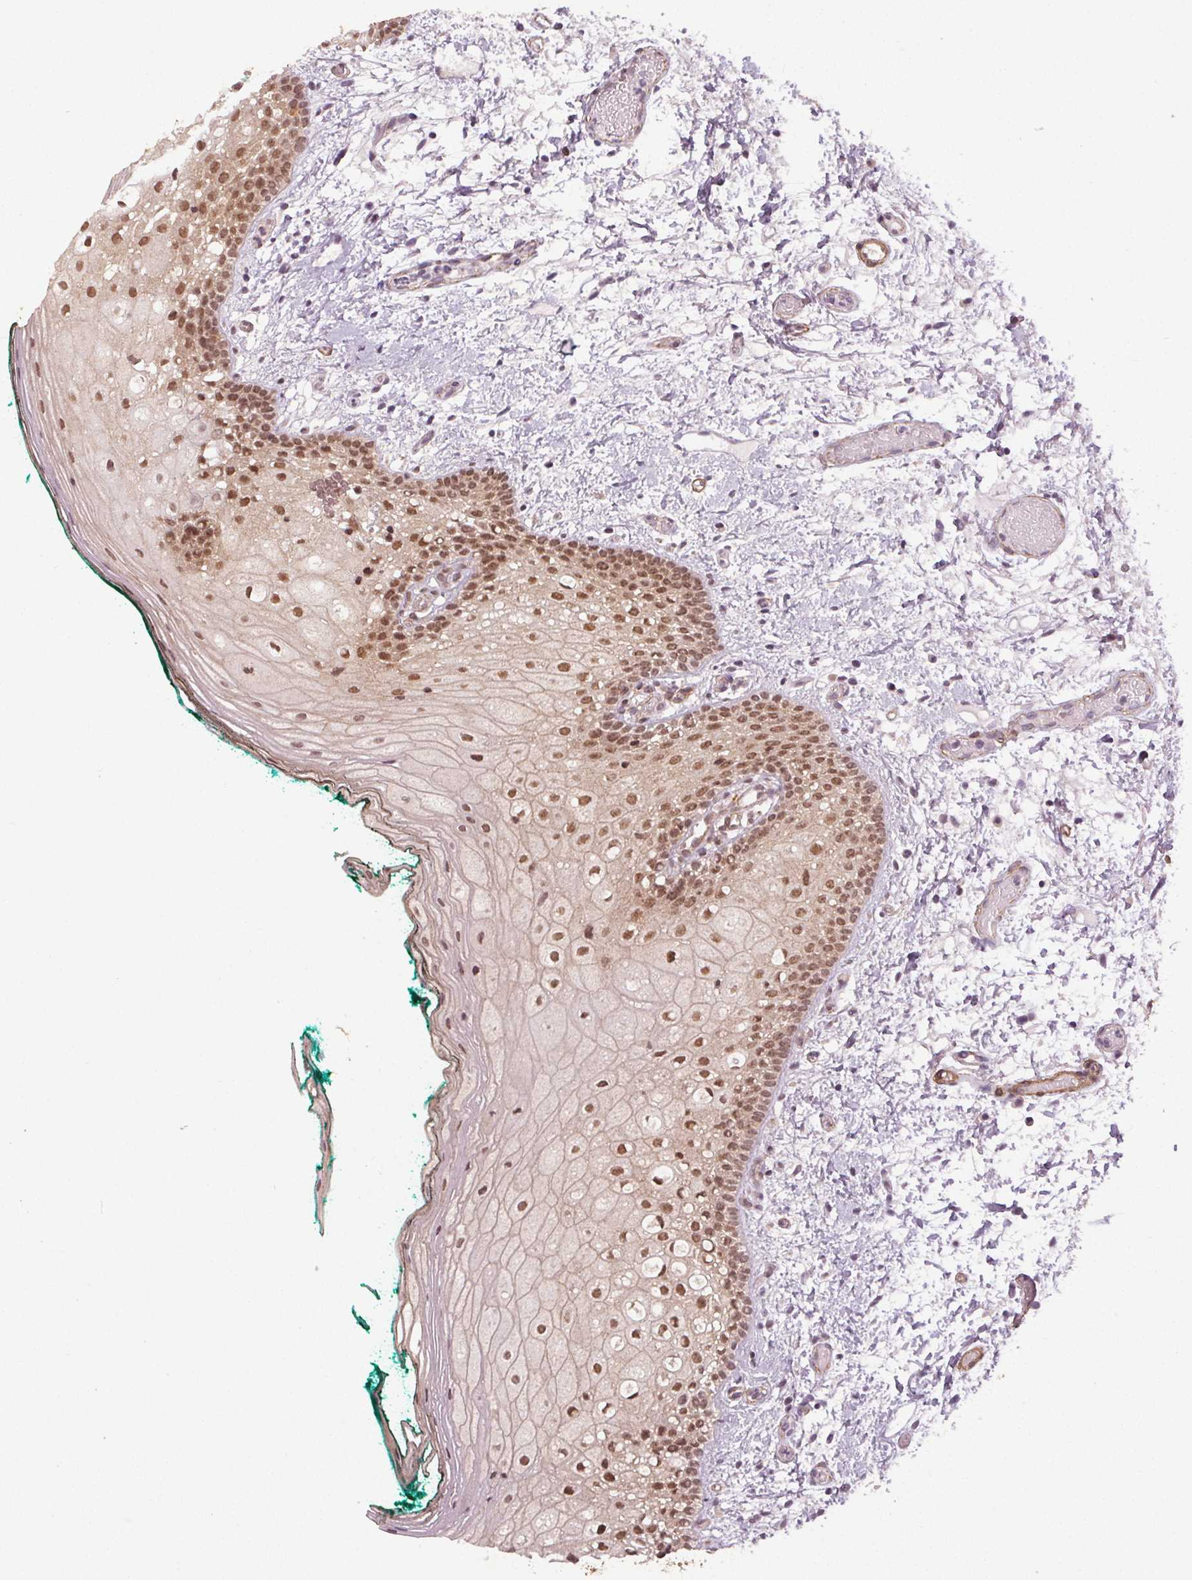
{"staining": {"intensity": "moderate", "quantity": "25%-75%", "location": "cytoplasmic/membranous"}, "tissue": "oral mucosa", "cell_type": "Squamous epithelial cells", "image_type": "normal", "snomed": [{"axis": "morphology", "description": "Normal tissue, NOS"}, {"axis": "topography", "description": "Oral tissue"}], "caption": "Brown immunohistochemical staining in benign human oral mucosa demonstrates moderate cytoplasmic/membranous expression in about 25%-75% of squamous epithelial cells. Using DAB (brown) and hematoxylin (blue) stains, captured at high magnification using brightfield microscopy.", "gene": "PKP1", "patient": {"sex": "female", "age": 83}}